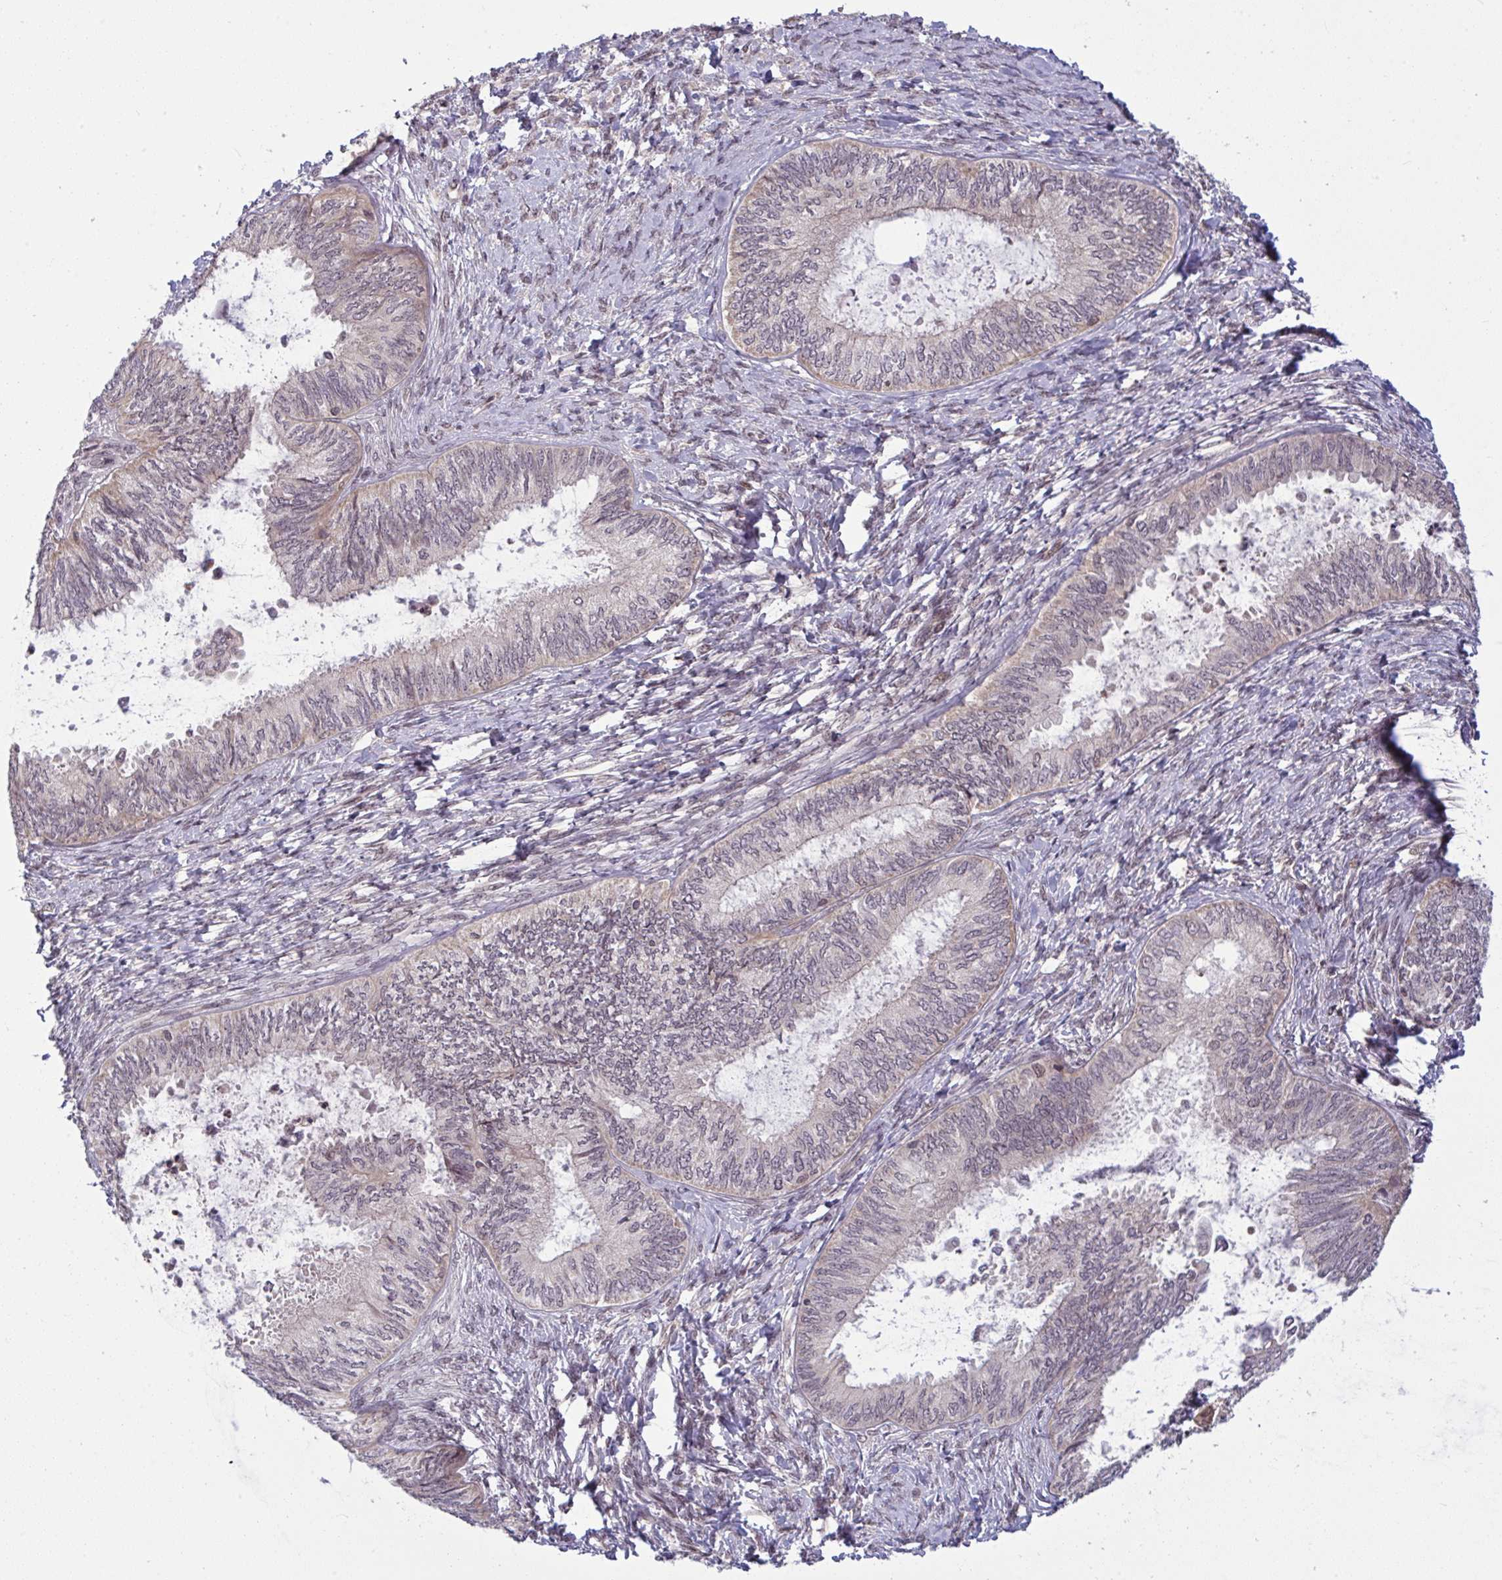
{"staining": {"intensity": "weak", "quantity": "25%-75%", "location": "cytoplasmic/membranous,nuclear"}, "tissue": "ovarian cancer", "cell_type": "Tumor cells", "image_type": "cancer", "snomed": [{"axis": "morphology", "description": "Carcinoma, endometroid"}, {"axis": "topography", "description": "Ovary"}], "caption": "This histopathology image demonstrates IHC staining of human ovarian cancer, with low weak cytoplasmic/membranous and nuclear expression in about 25%-75% of tumor cells.", "gene": "KLF2", "patient": {"sex": "female", "age": 70}}